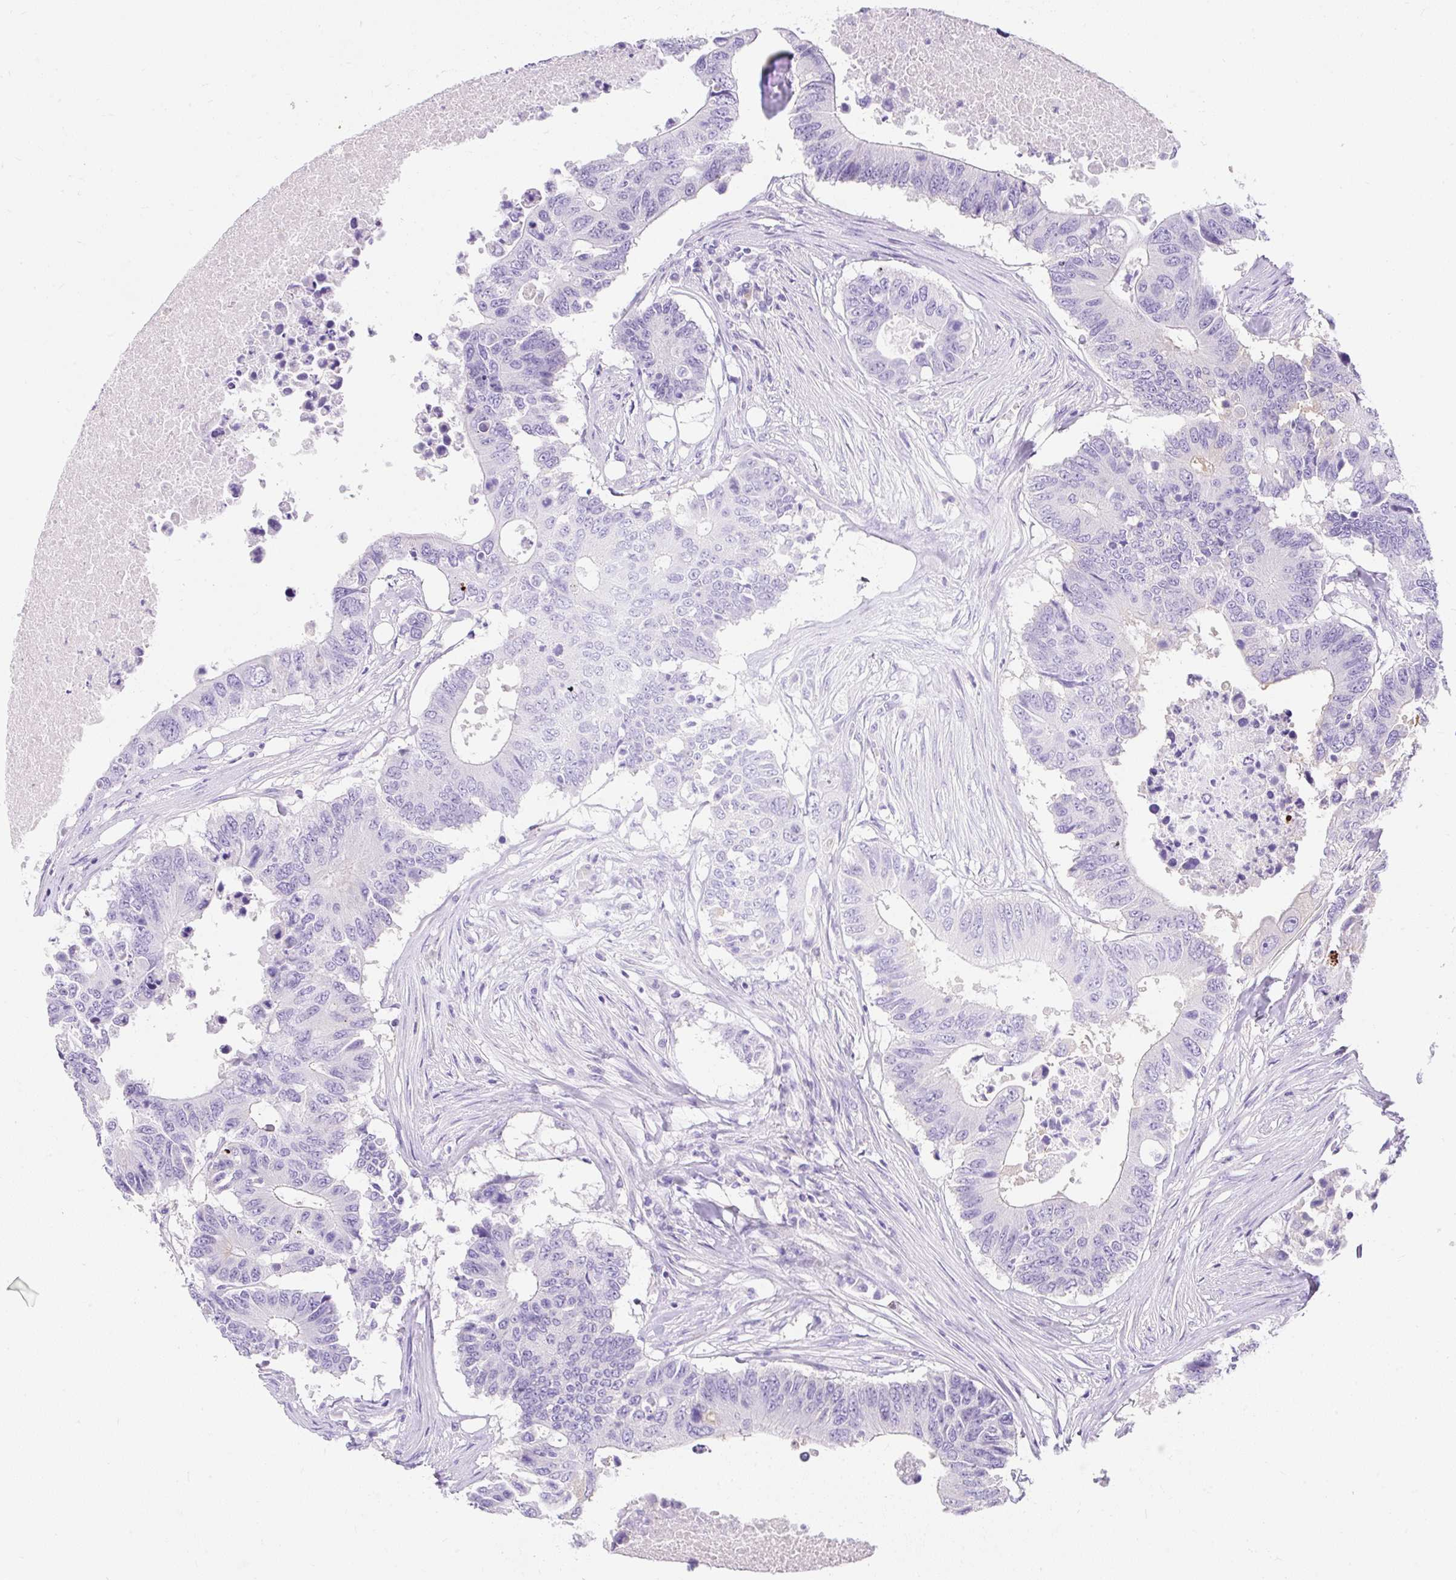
{"staining": {"intensity": "negative", "quantity": "none", "location": "none"}, "tissue": "colorectal cancer", "cell_type": "Tumor cells", "image_type": "cancer", "snomed": [{"axis": "morphology", "description": "Adenocarcinoma, NOS"}, {"axis": "topography", "description": "Colon"}], "caption": "This image is of colorectal cancer (adenocarcinoma) stained with IHC to label a protein in brown with the nuclei are counter-stained blue. There is no staining in tumor cells.", "gene": "APOC4-APOC2", "patient": {"sex": "male", "age": 71}}